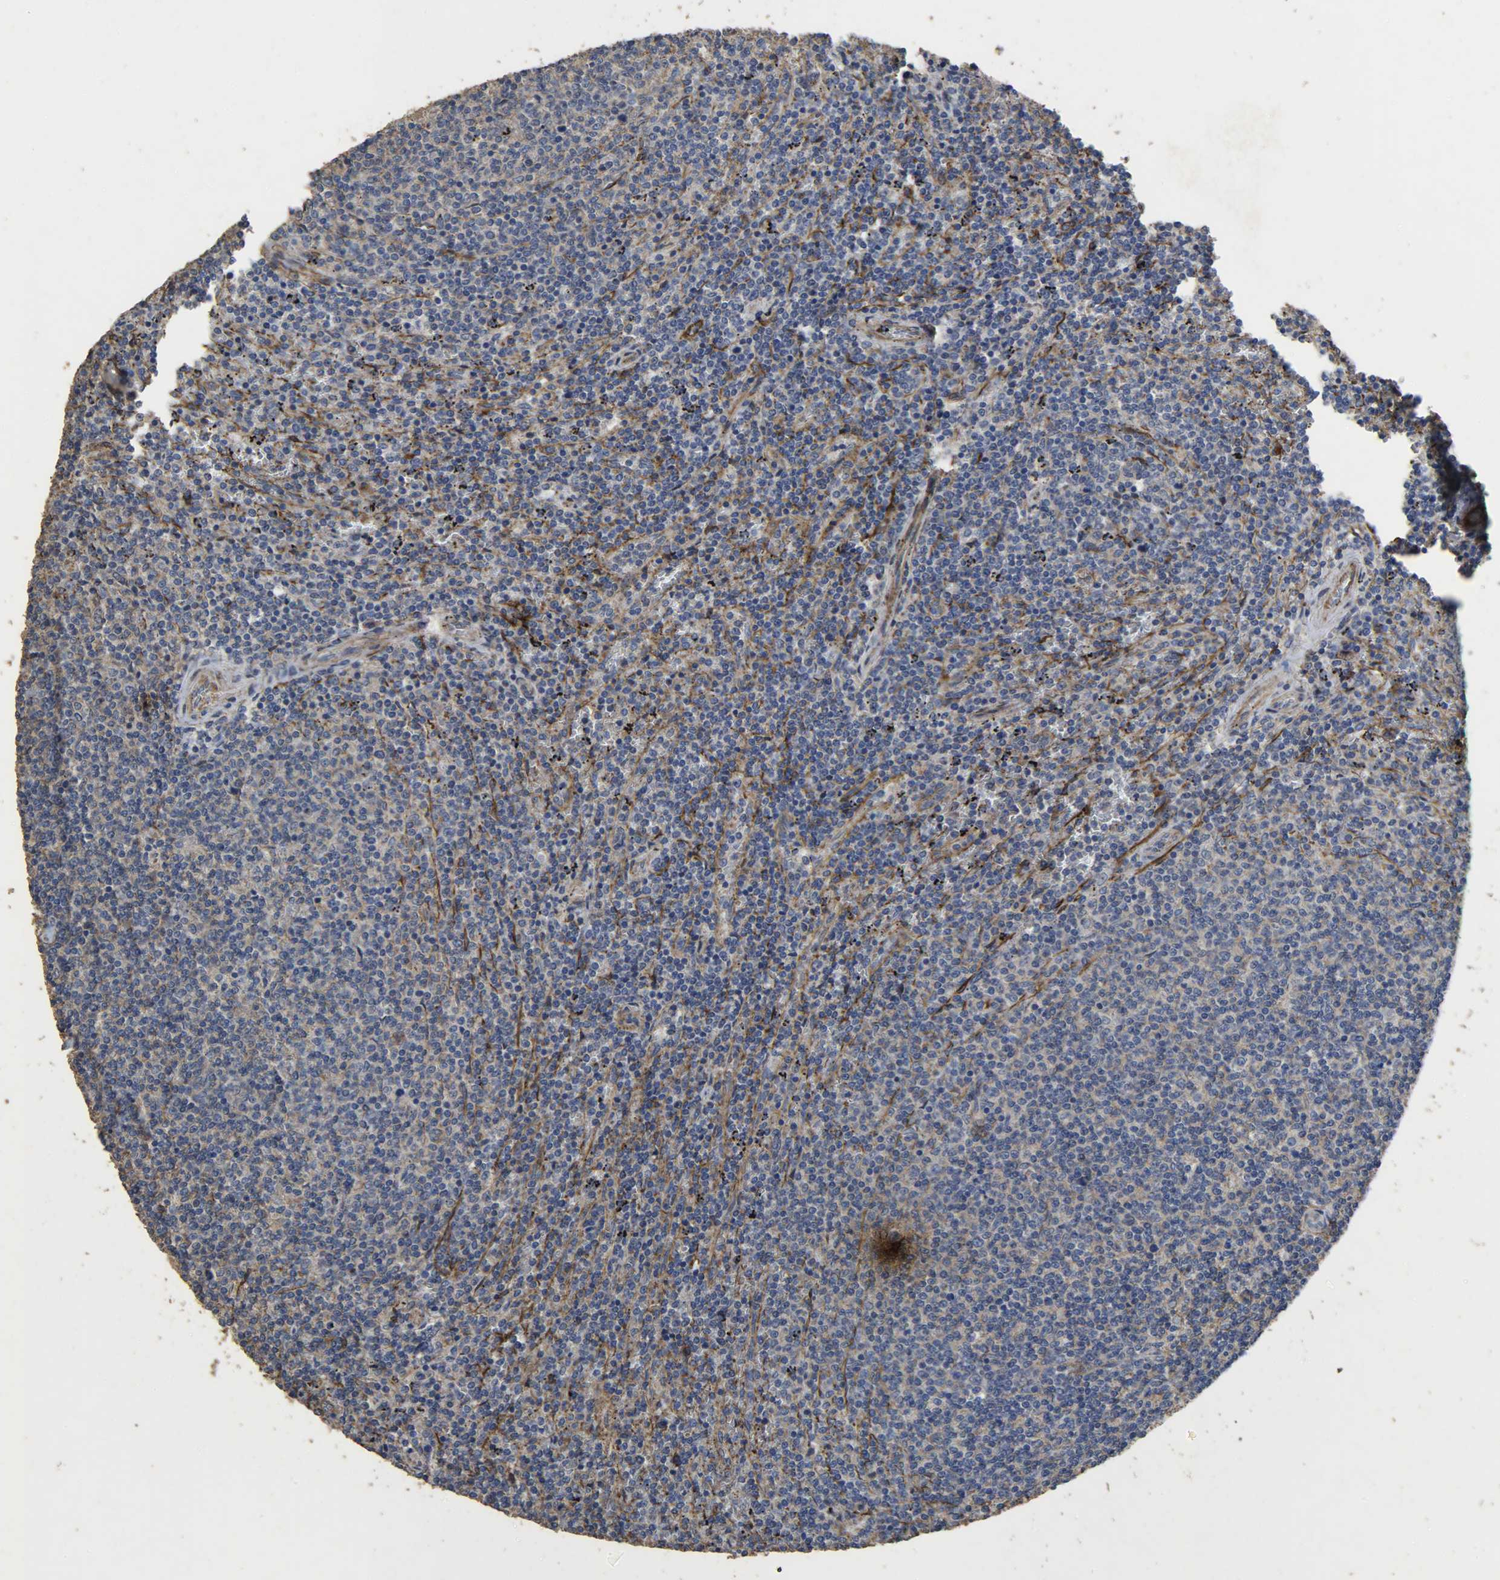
{"staining": {"intensity": "negative", "quantity": "none", "location": "none"}, "tissue": "lymphoma", "cell_type": "Tumor cells", "image_type": "cancer", "snomed": [{"axis": "morphology", "description": "Malignant lymphoma, non-Hodgkin's type, Low grade"}, {"axis": "topography", "description": "Spleen"}], "caption": "The histopathology image exhibits no significant positivity in tumor cells of lymphoma. The staining was performed using DAB to visualize the protein expression in brown, while the nuclei were stained in blue with hematoxylin (Magnification: 20x).", "gene": "TPM4", "patient": {"sex": "female", "age": 50}}